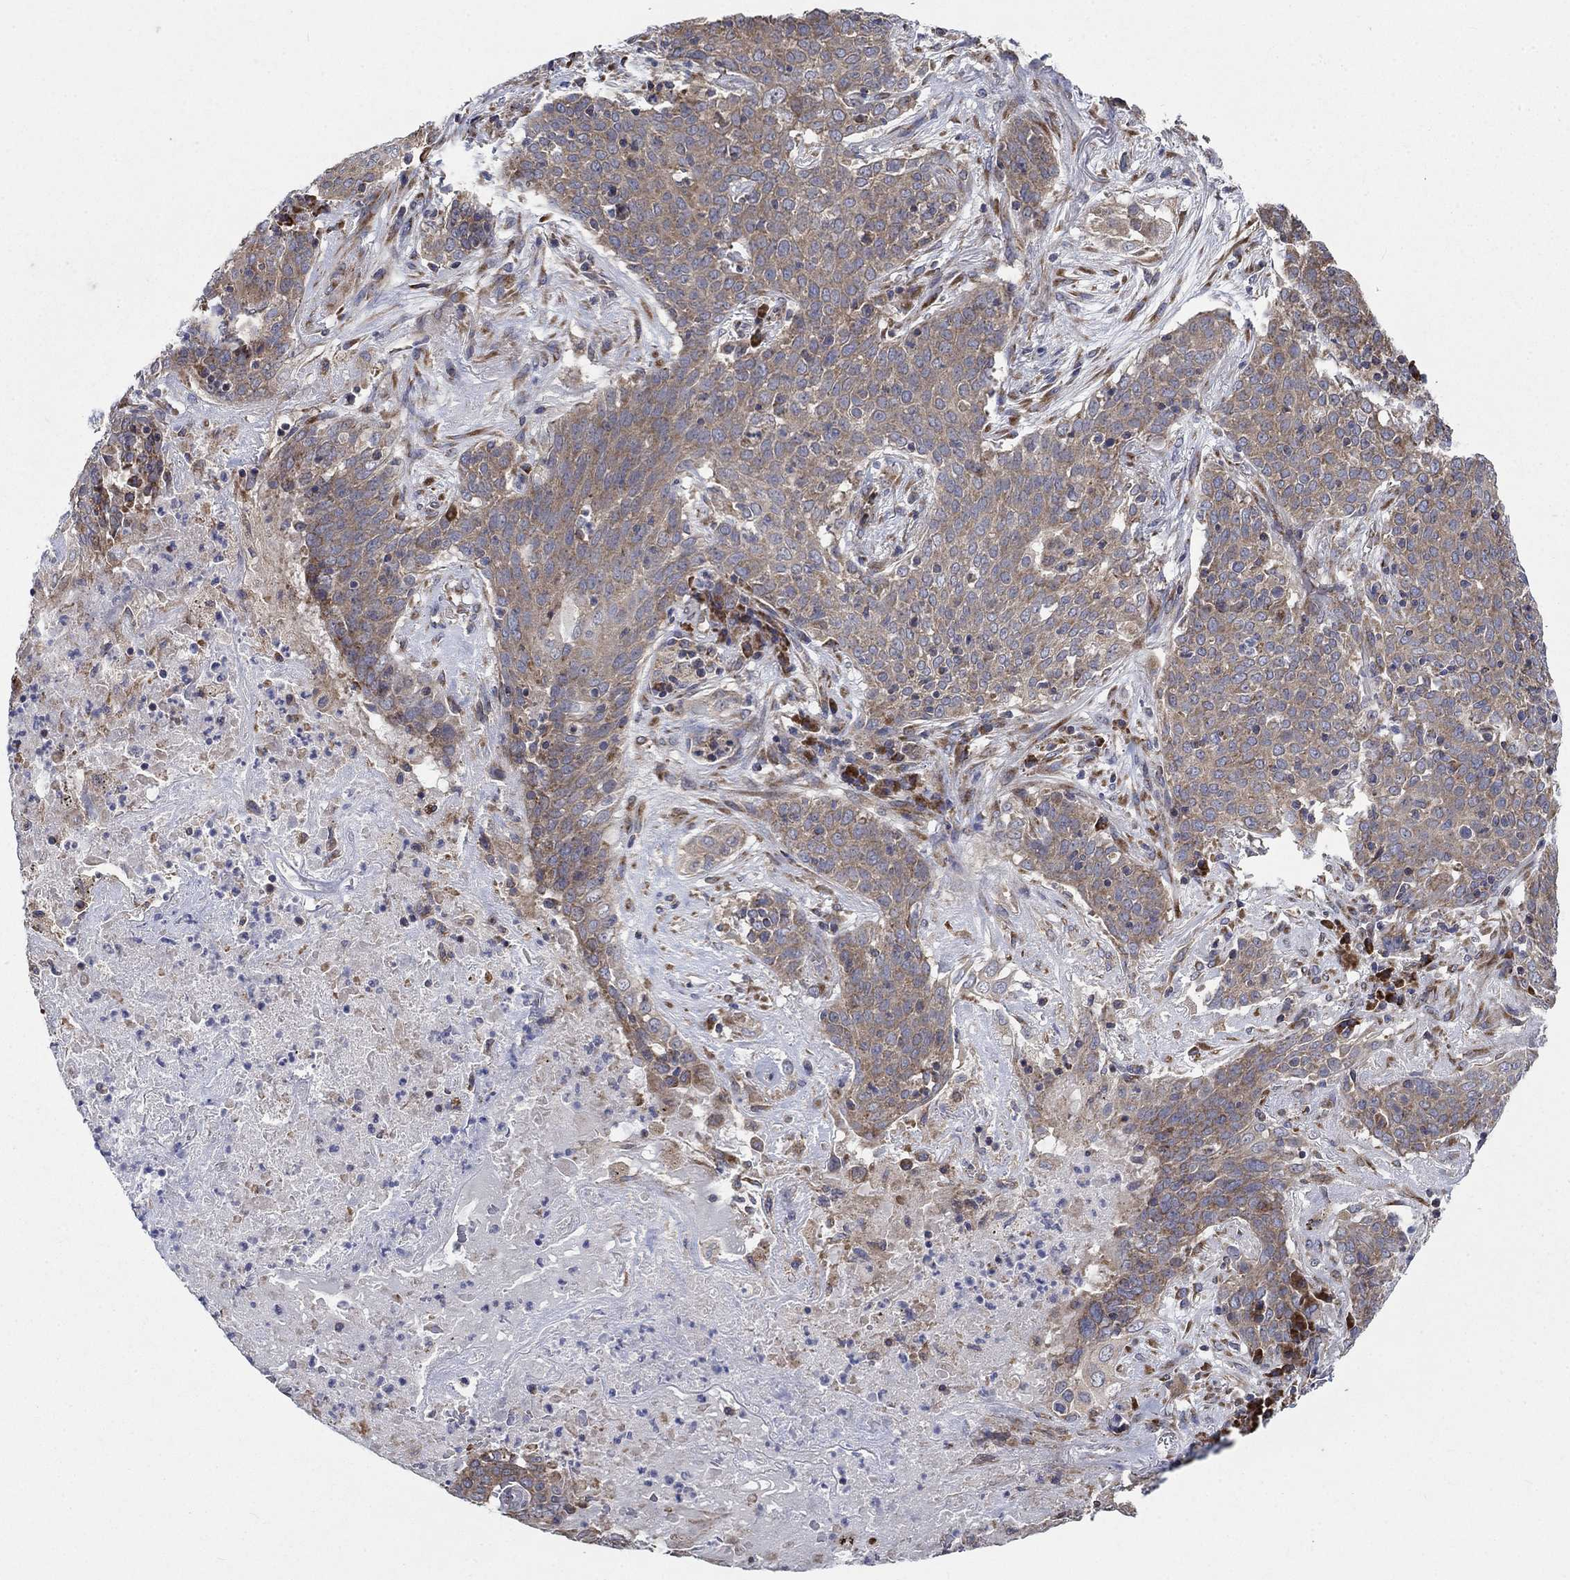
{"staining": {"intensity": "weak", "quantity": ">75%", "location": "cytoplasmic/membranous"}, "tissue": "lung cancer", "cell_type": "Tumor cells", "image_type": "cancer", "snomed": [{"axis": "morphology", "description": "Squamous cell carcinoma, NOS"}, {"axis": "topography", "description": "Lung"}], "caption": "Immunohistochemical staining of lung squamous cell carcinoma shows low levels of weak cytoplasmic/membranous expression in about >75% of tumor cells. Nuclei are stained in blue.", "gene": "RPLP0", "patient": {"sex": "male", "age": 82}}